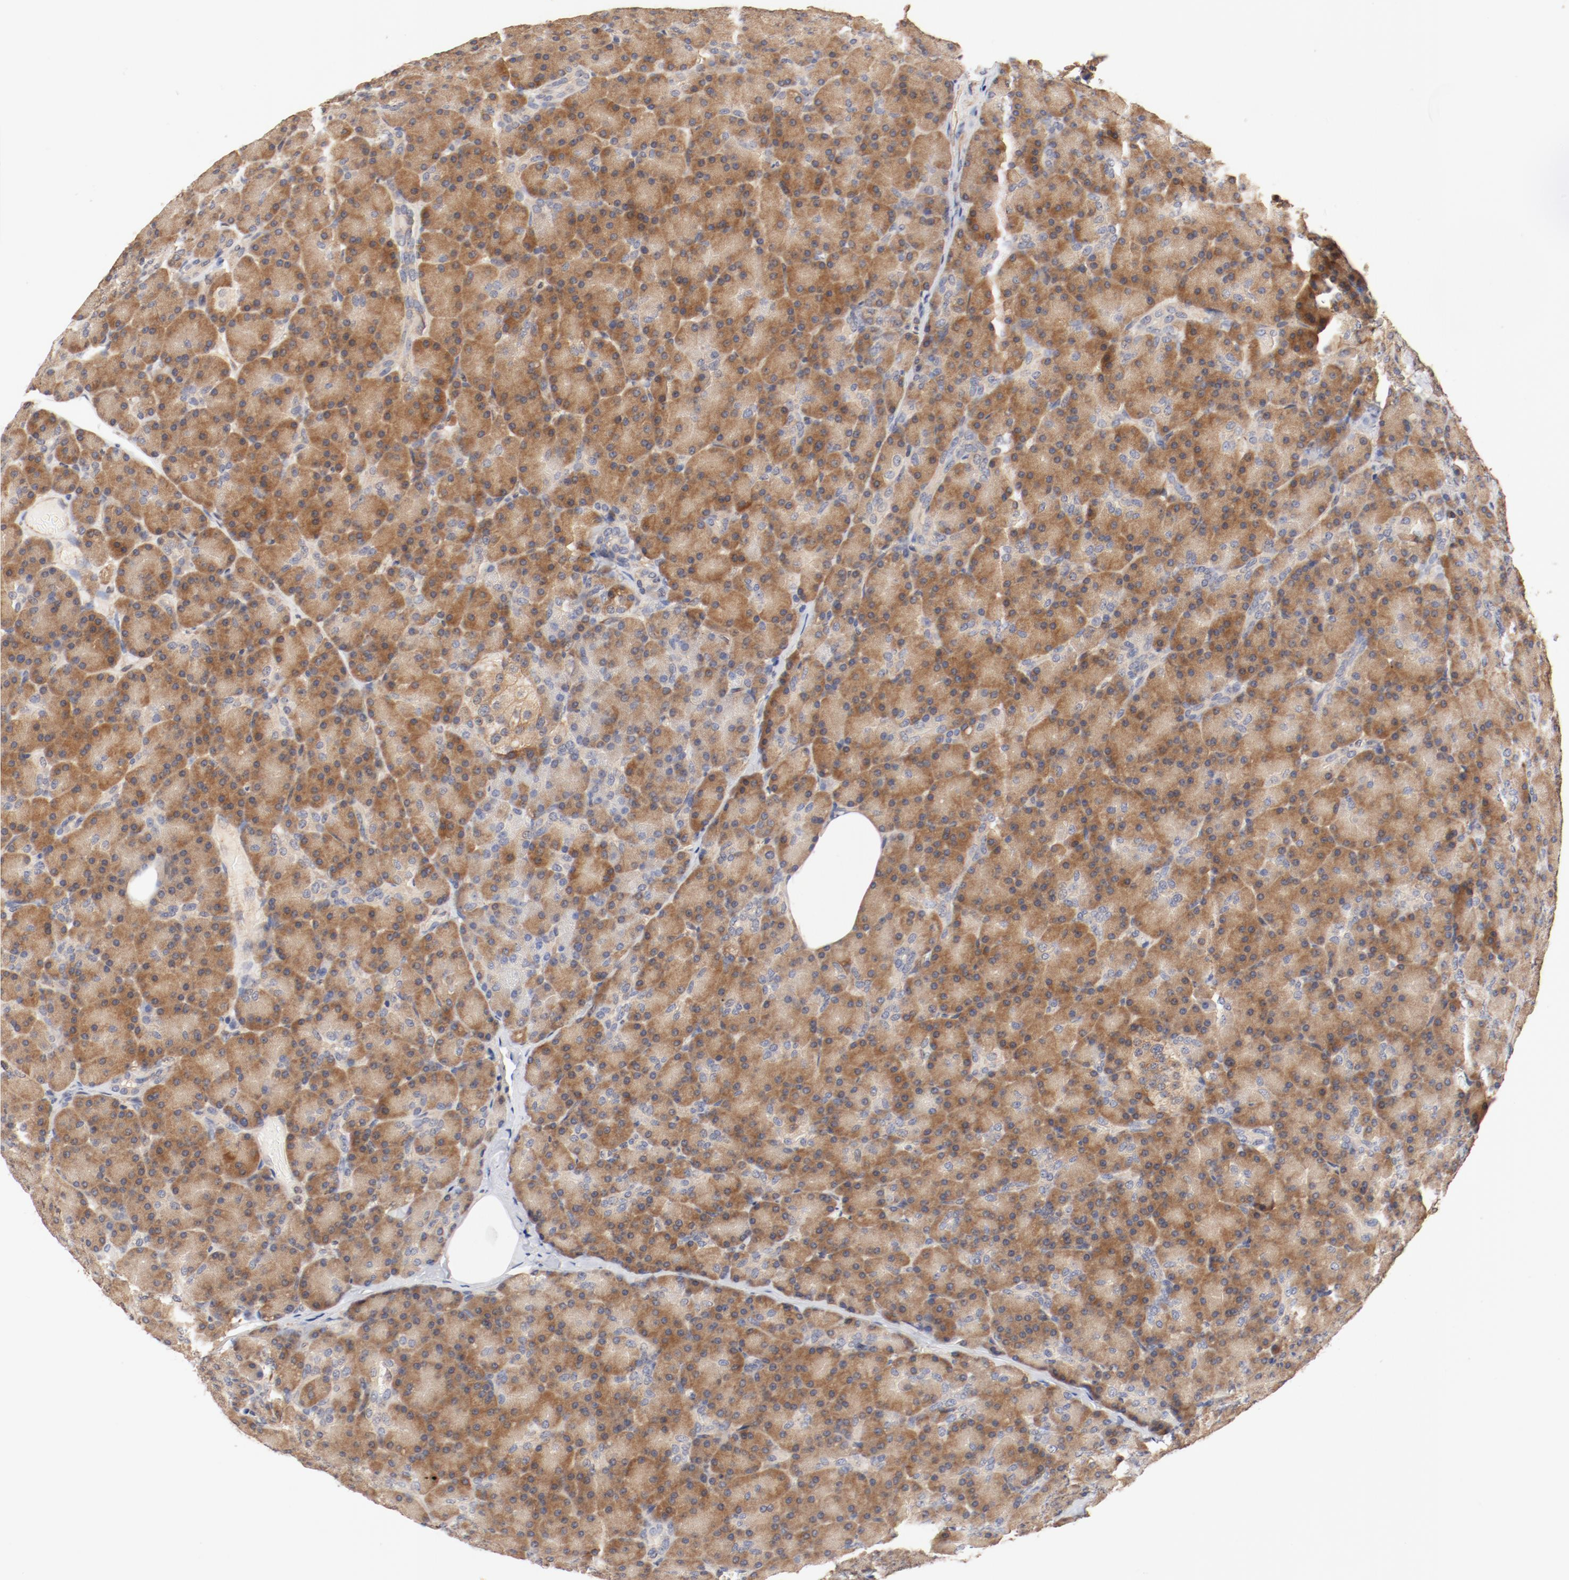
{"staining": {"intensity": "moderate", "quantity": ">75%", "location": "cytoplasmic/membranous"}, "tissue": "pancreas", "cell_type": "Exocrine glandular cells", "image_type": "normal", "snomed": [{"axis": "morphology", "description": "Normal tissue, NOS"}, {"axis": "topography", "description": "Pancreas"}], "caption": "Unremarkable pancreas exhibits moderate cytoplasmic/membranous expression in approximately >75% of exocrine glandular cells, visualized by immunohistochemistry. (DAB = brown stain, brightfield microscopy at high magnification).", "gene": "UBE2J1", "patient": {"sex": "female", "age": 43}}